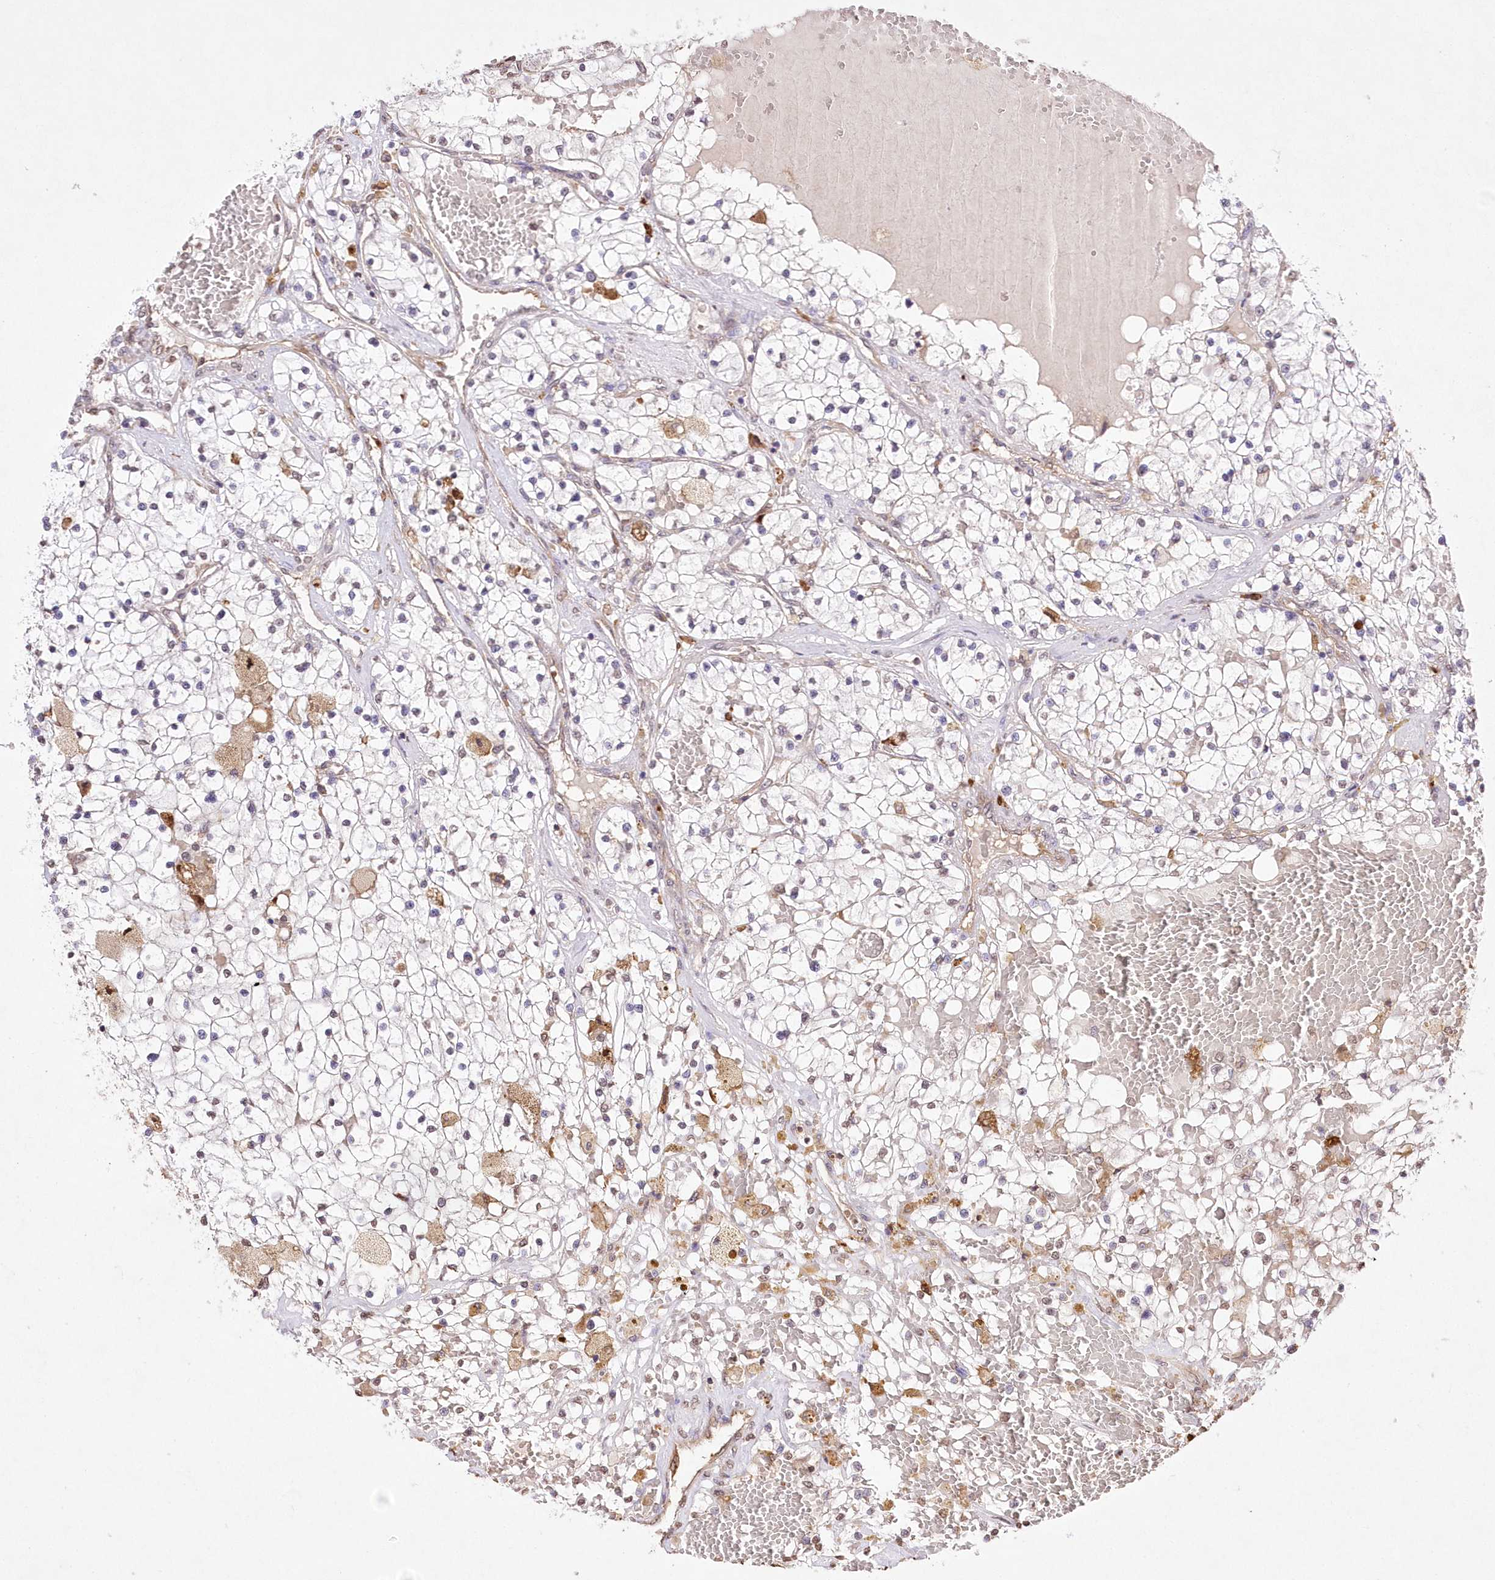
{"staining": {"intensity": "negative", "quantity": "none", "location": "none"}, "tissue": "renal cancer", "cell_type": "Tumor cells", "image_type": "cancer", "snomed": [{"axis": "morphology", "description": "Normal tissue, NOS"}, {"axis": "morphology", "description": "Adenocarcinoma, NOS"}, {"axis": "topography", "description": "Kidney"}], "caption": "Immunohistochemistry (IHC) micrograph of neoplastic tissue: adenocarcinoma (renal) stained with DAB (3,3'-diaminobenzidine) exhibits no significant protein expression in tumor cells.", "gene": "FCHO2", "patient": {"sex": "male", "age": 68}}